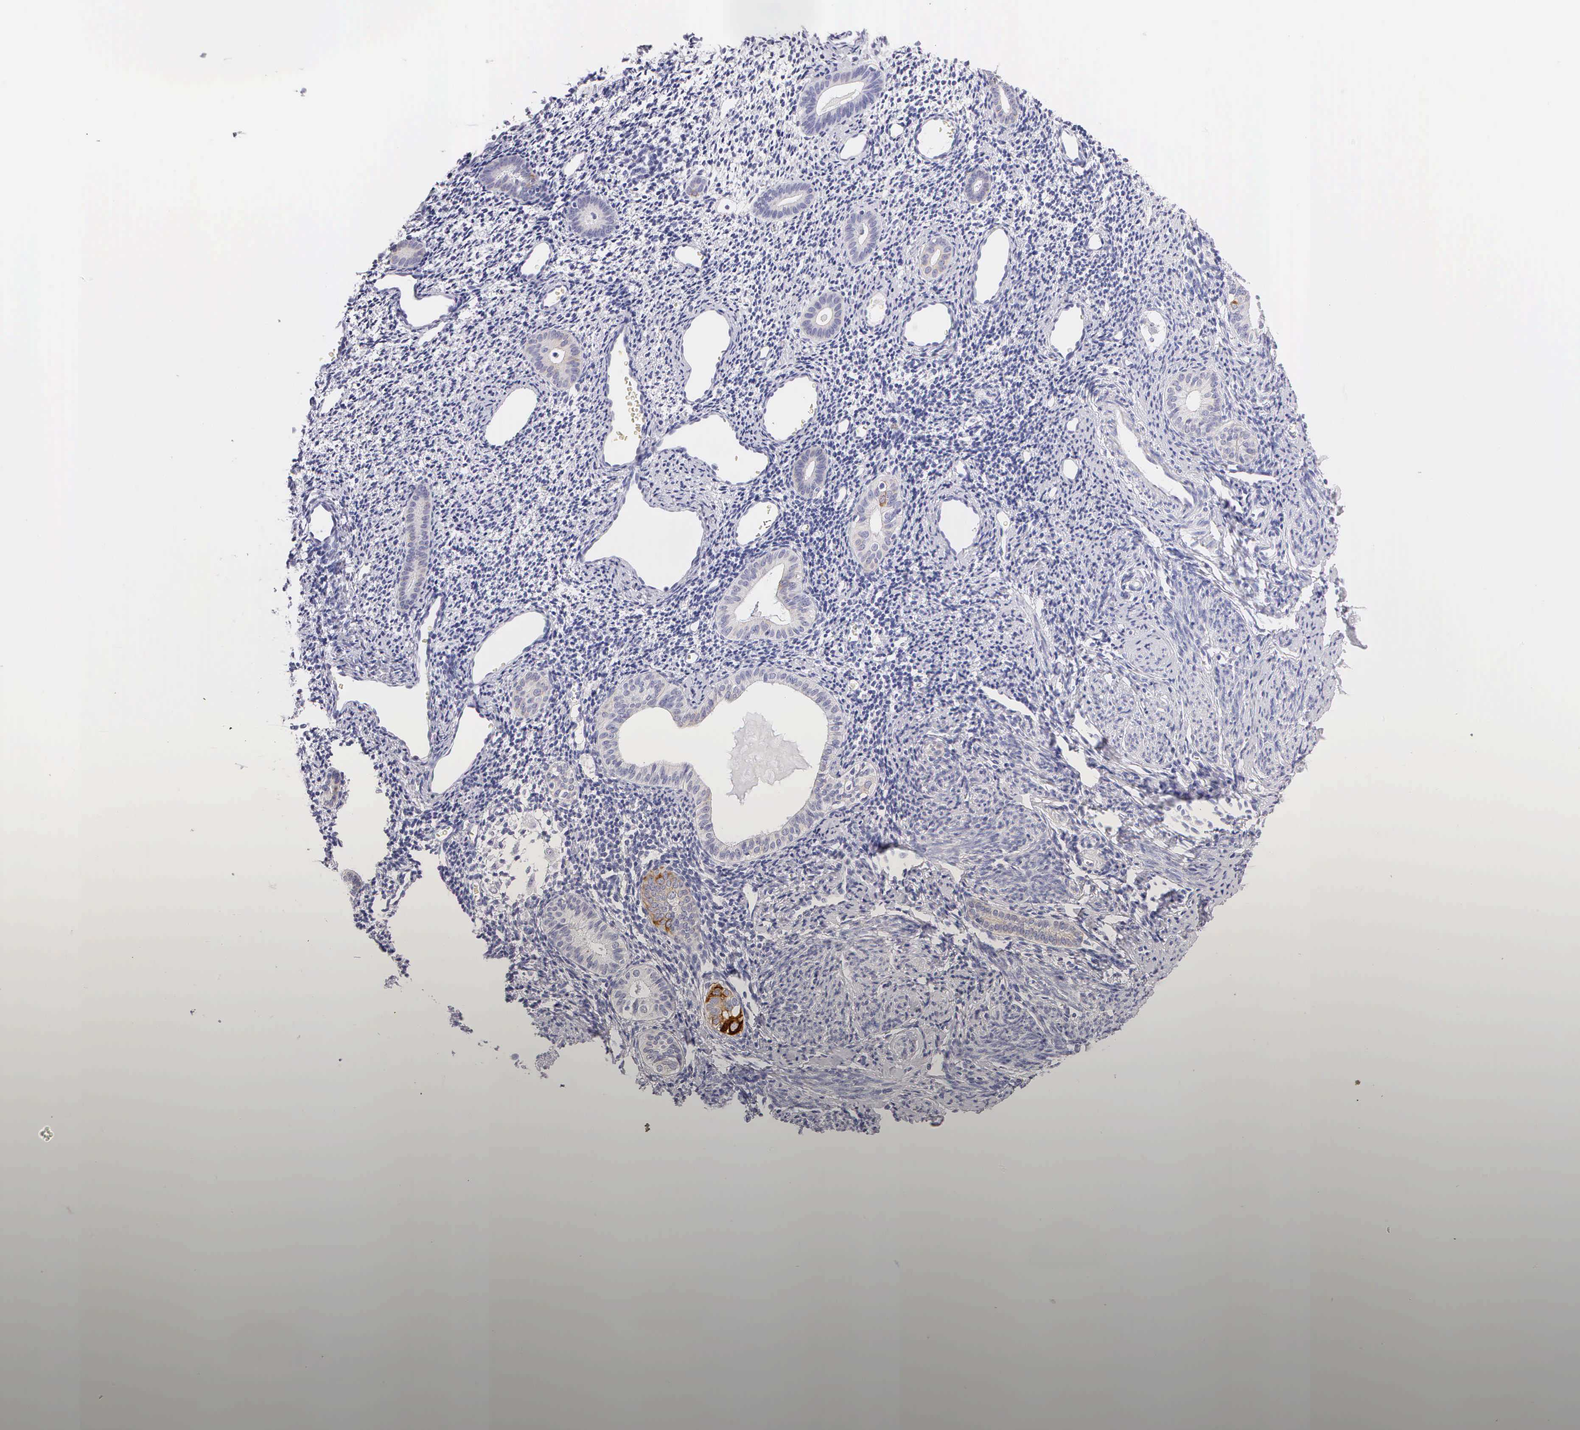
{"staining": {"intensity": "negative", "quantity": "none", "location": "none"}, "tissue": "endometrium", "cell_type": "Cells in endometrial stroma", "image_type": "normal", "snomed": [{"axis": "morphology", "description": "Normal tissue, NOS"}, {"axis": "morphology", "description": "Neoplasm, benign, NOS"}, {"axis": "topography", "description": "Uterus"}], "caption": "This is an IHC micrograph of unremarkable human endometrium. There is no staining in cells in endometrial stroma.", "gene": "KRT17", "patient": {"sex": "female", "age": 55}}